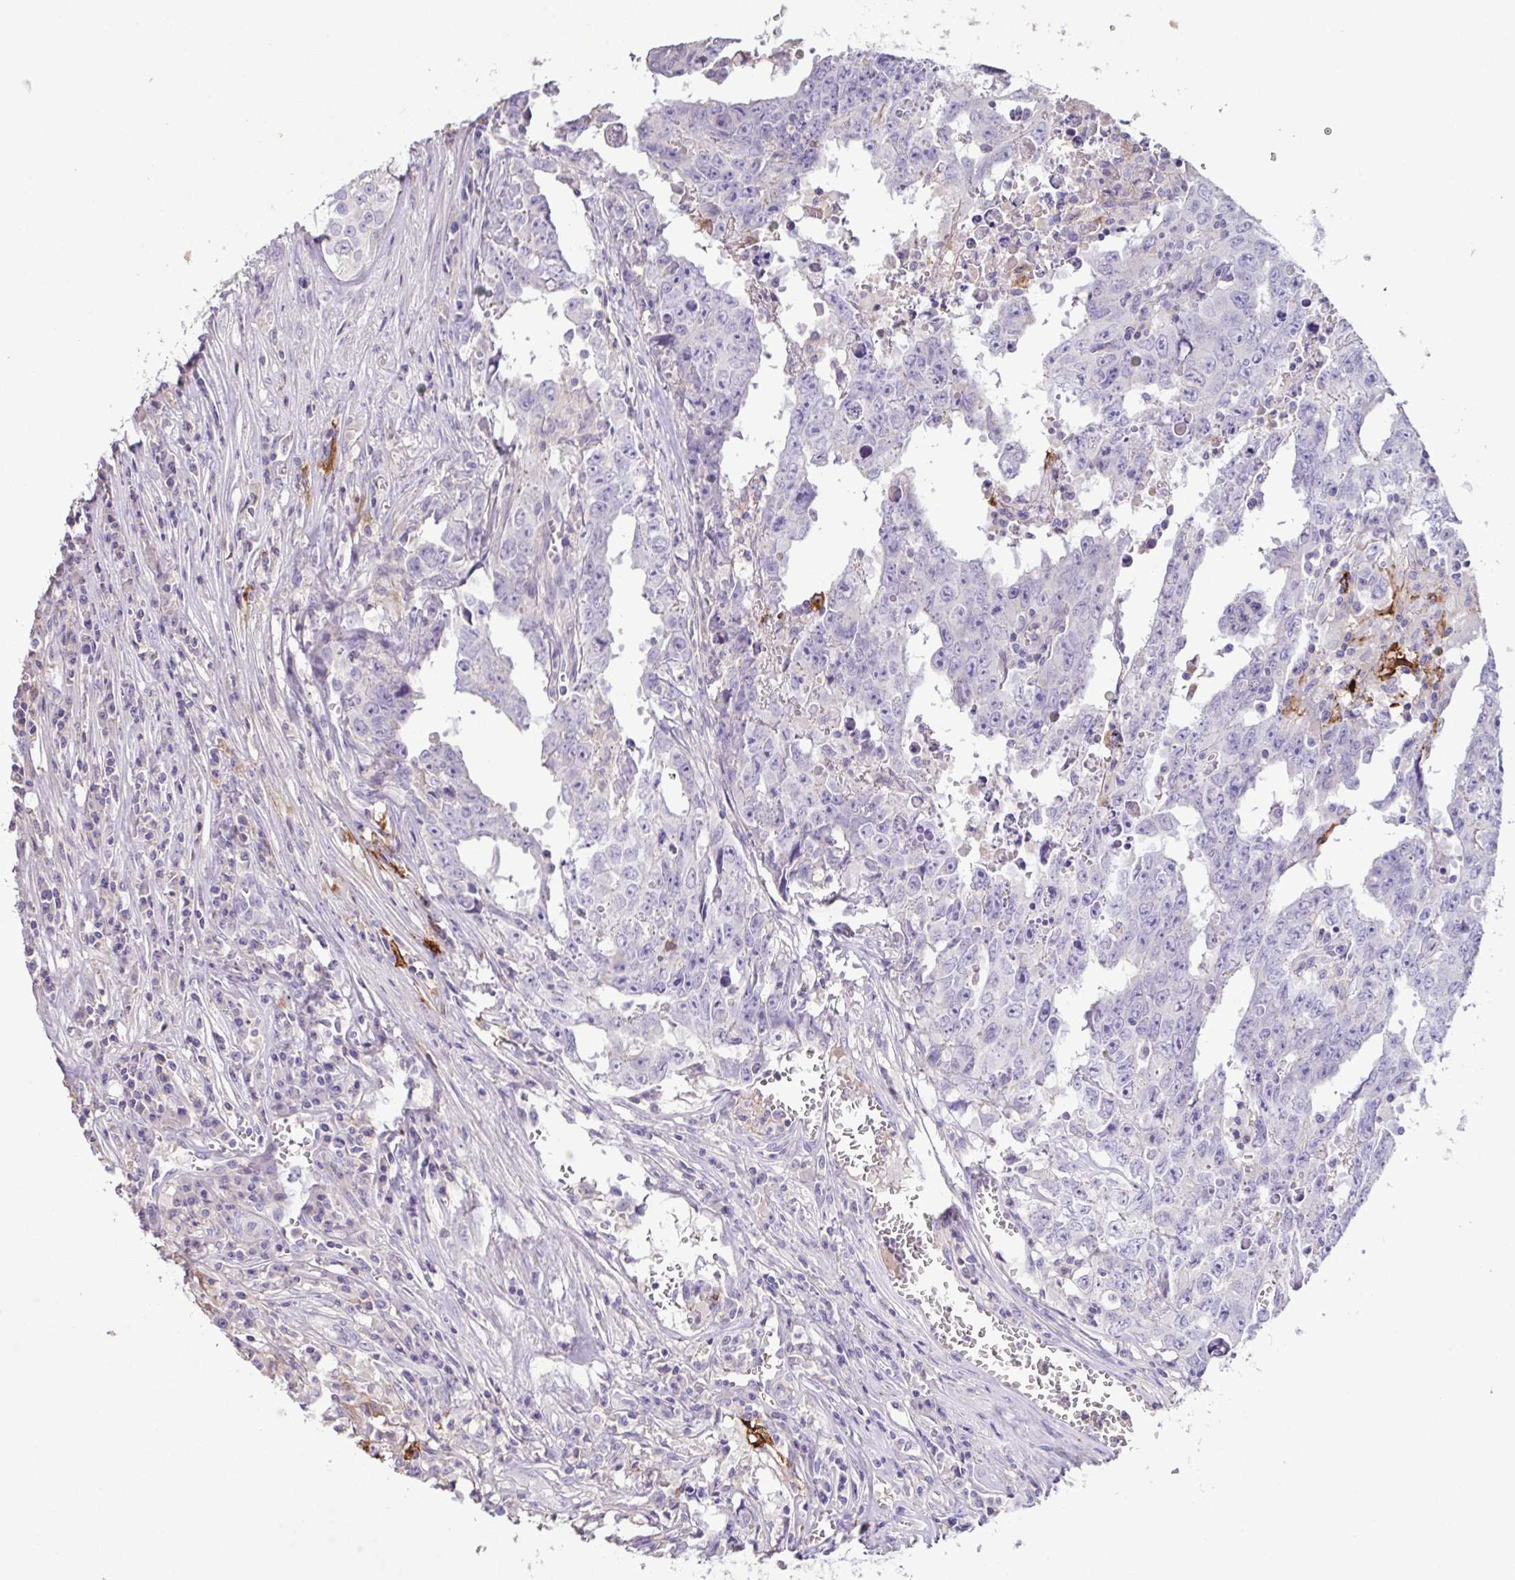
{"staining": {"intensity": "negative", "quantity": "none", "location": "none"}, "tissue": "testis cancer", "cell_type": "Tumor cells", "image_type": "cancer", "snomed": [{"axis": "morphology", "description": "Carcinoma, Embryonal, NOS"}, {"axis": "topography", "description": "Testis"}], "caption": "Image shows no significant protein positivity in tumor cells of embryonal carcinoma (testis).", "gene": "MARCO", "patient": {"sex": "male", "age": 22}}